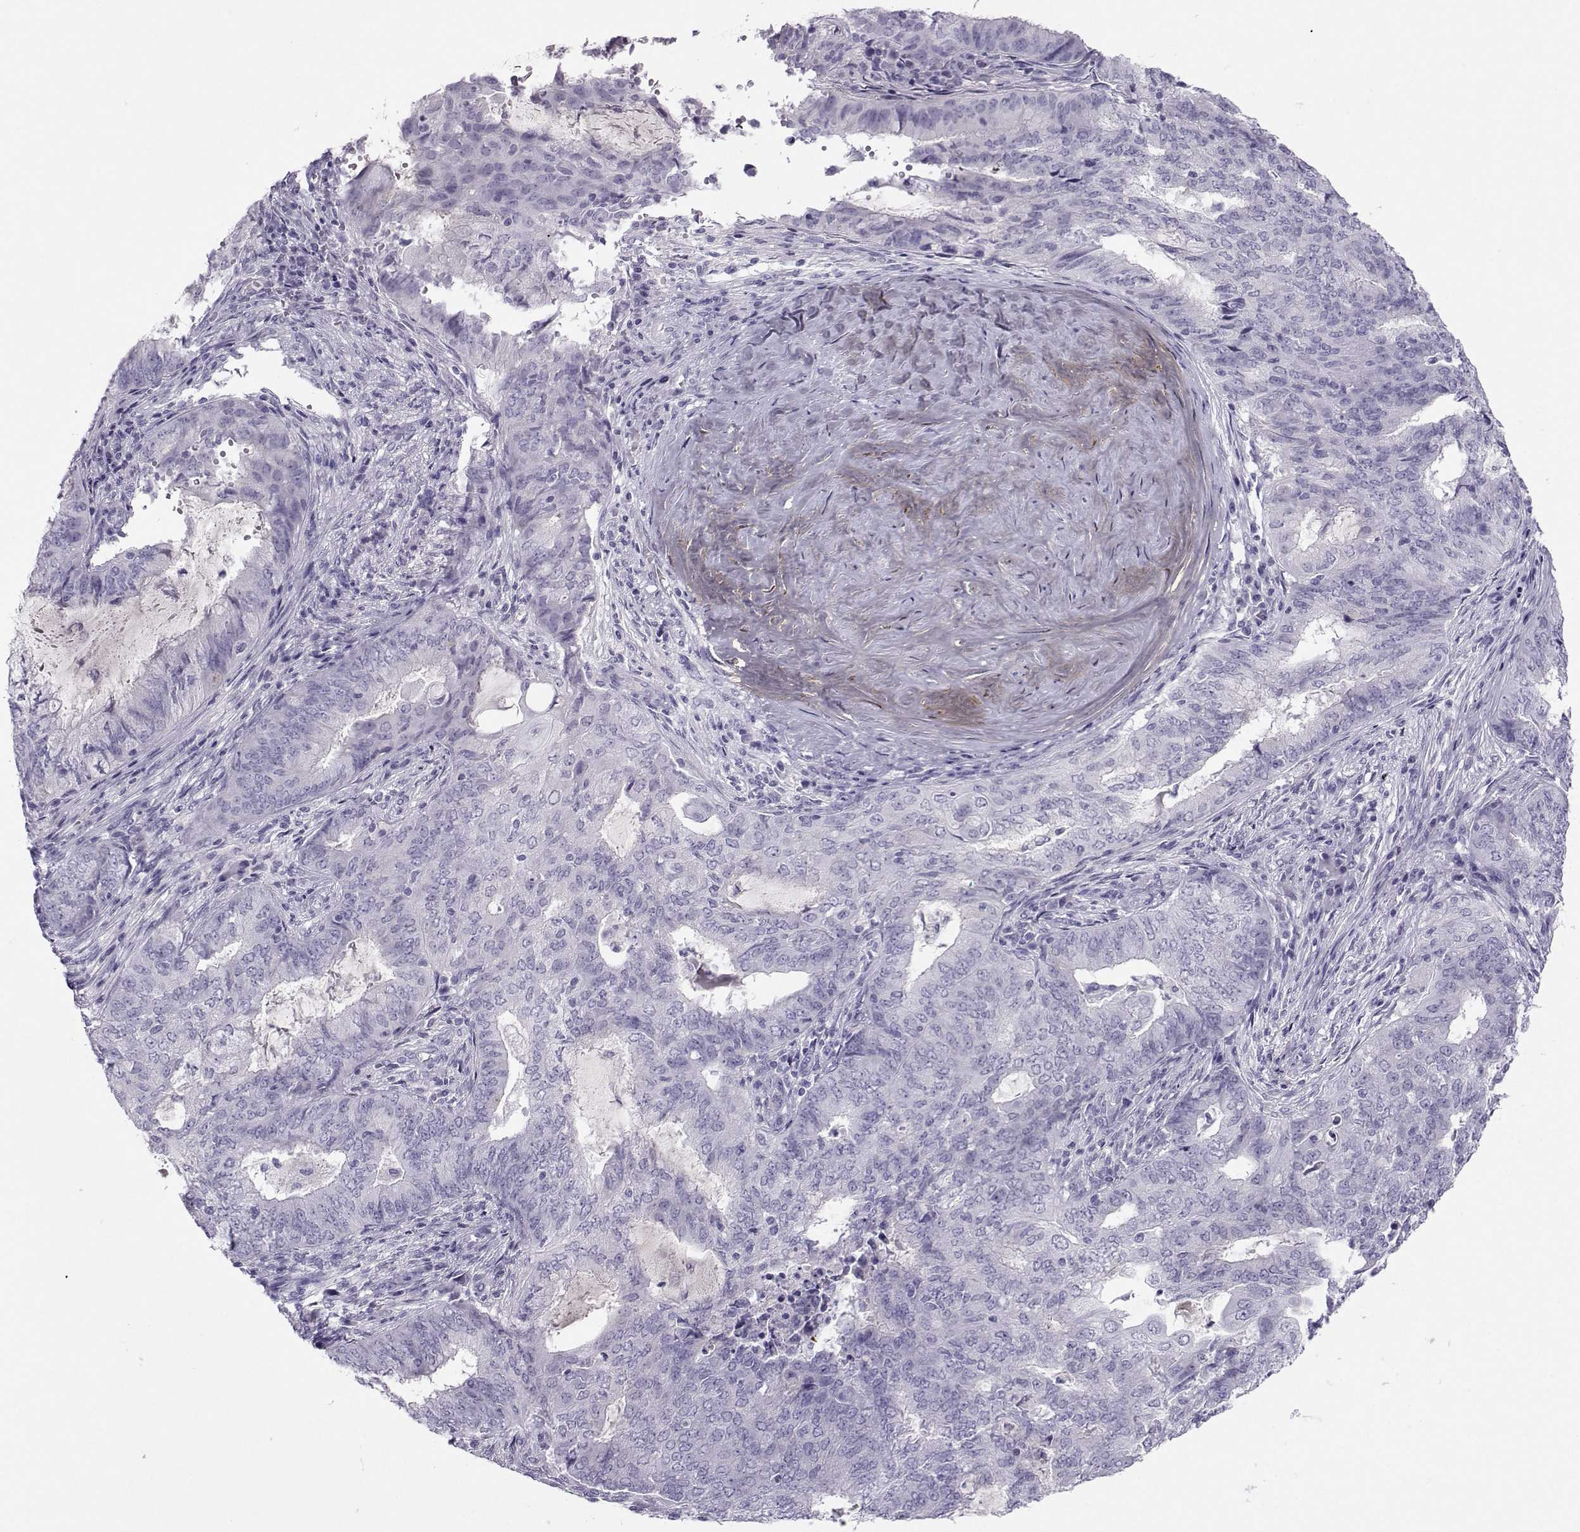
{"staining": {"intensity": "negative", "quantity": "none", "location": "none"}, "tissue": "endometrial cancer", "cell_type": "Tumor cells", "image_type": "cancer", "snomed": [{"axis": "morphology", "description": "Adenocarcinoma, NOS"}, {"axis": "topography", "description": "Endometrium"}], "caption": "High magnification brightfield microscopy of adenocarcinoma (endometrial) stained with DAB (3,3'-diaminobenzidine) (brown) and counterstained with hematoxylin (blue): tumor cells show no significant positivity.", "gene": "ARMC2", "patient": {"sex": "female", "age": 62}}